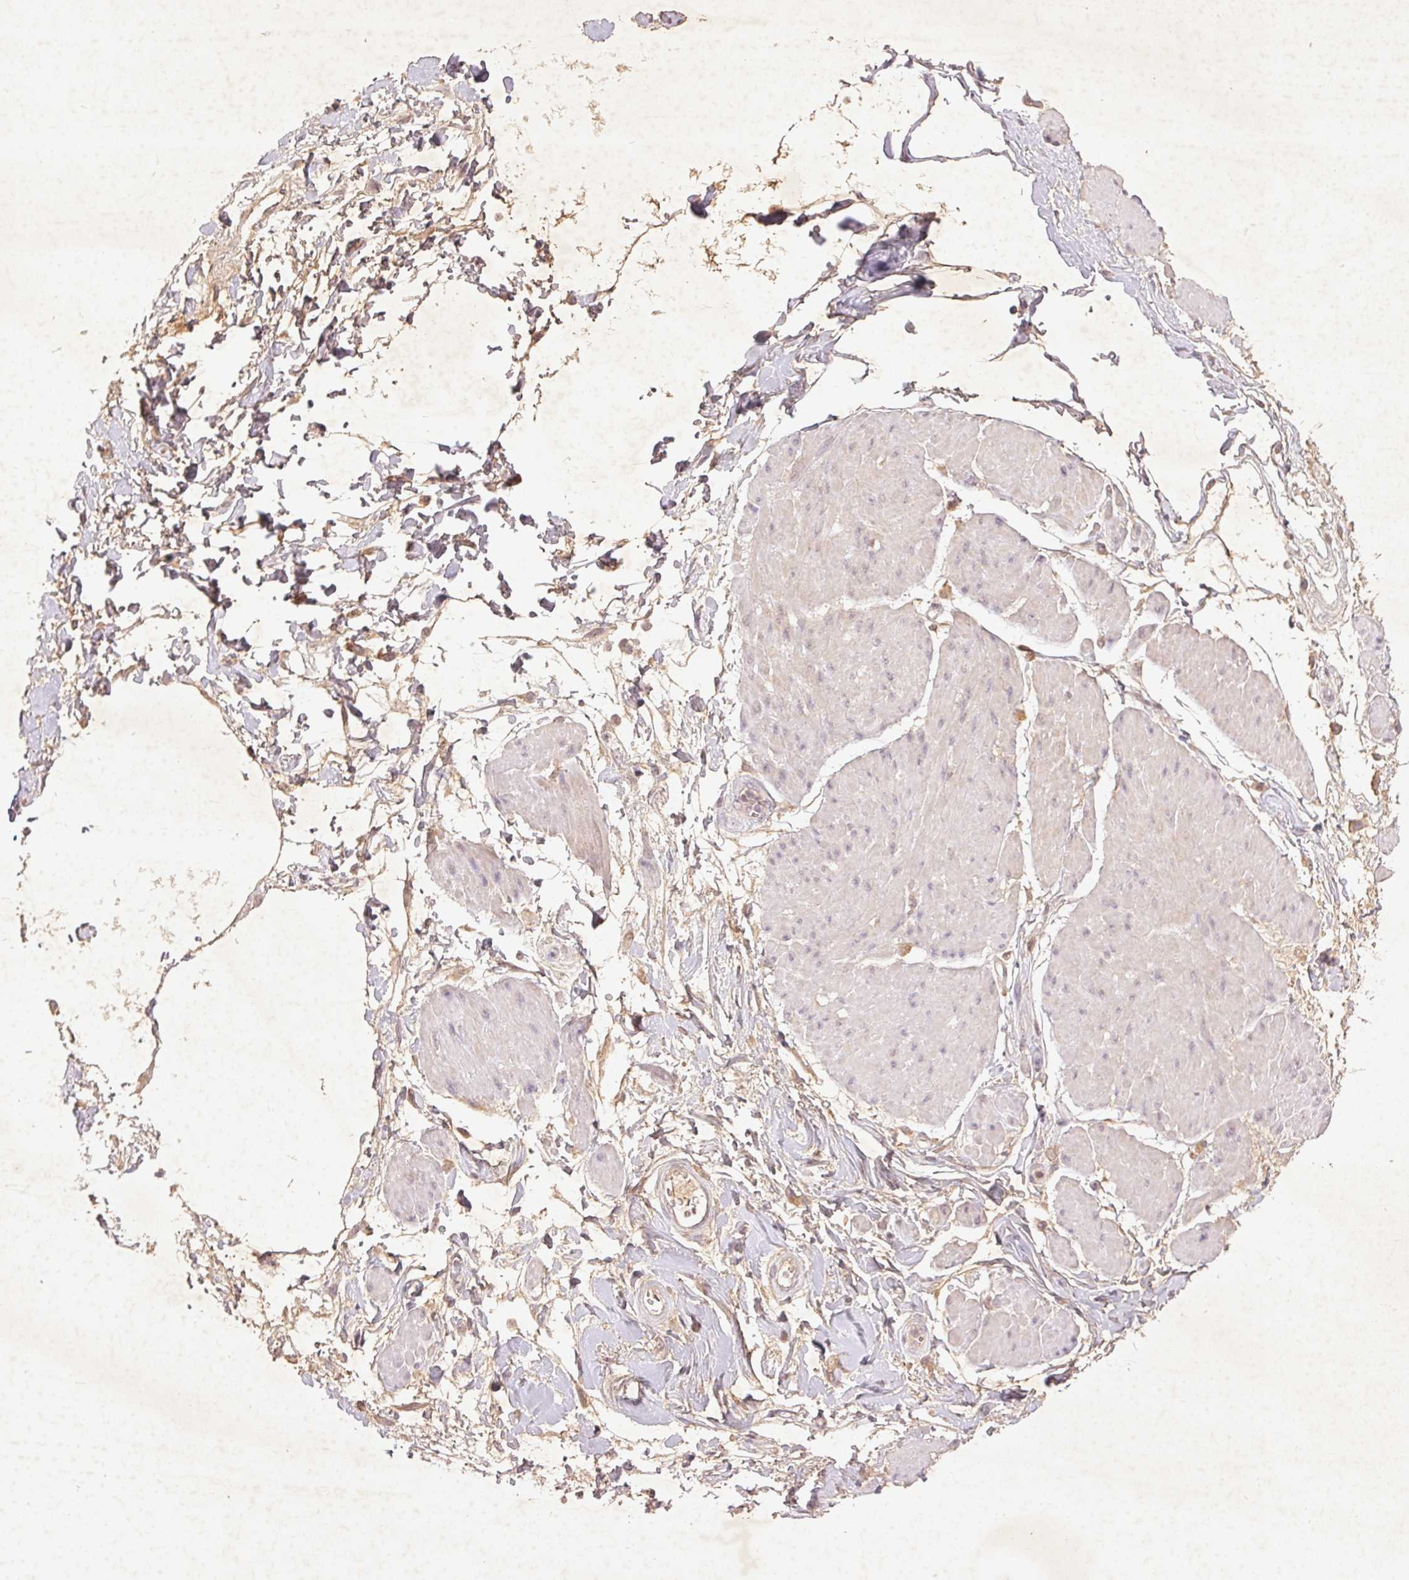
{"staining": {"intensity": "negative", "quantity": "none", "location": "none"}, "tissue": "adipose tissue", "cell_type": "Adipocytes", "image_type": "normal", "snomed": [{"axis": "morphology", "description": "Normal tissue, NOS"}, {"axis": "topography", "description": "Urinary bladder"}, {"axis": "topography", "description": "Peripheral nerve tissue"}], "caption": "Immunohistochemical staining of benign adipose tissue exhibits no significant expression in adipocytes. (DAB immunohistochemistry (IHC) visualized using brightfield microscopy, high magnification).", "gene": "FAM168B", "patient": {"sex": "female", "age": 60}}